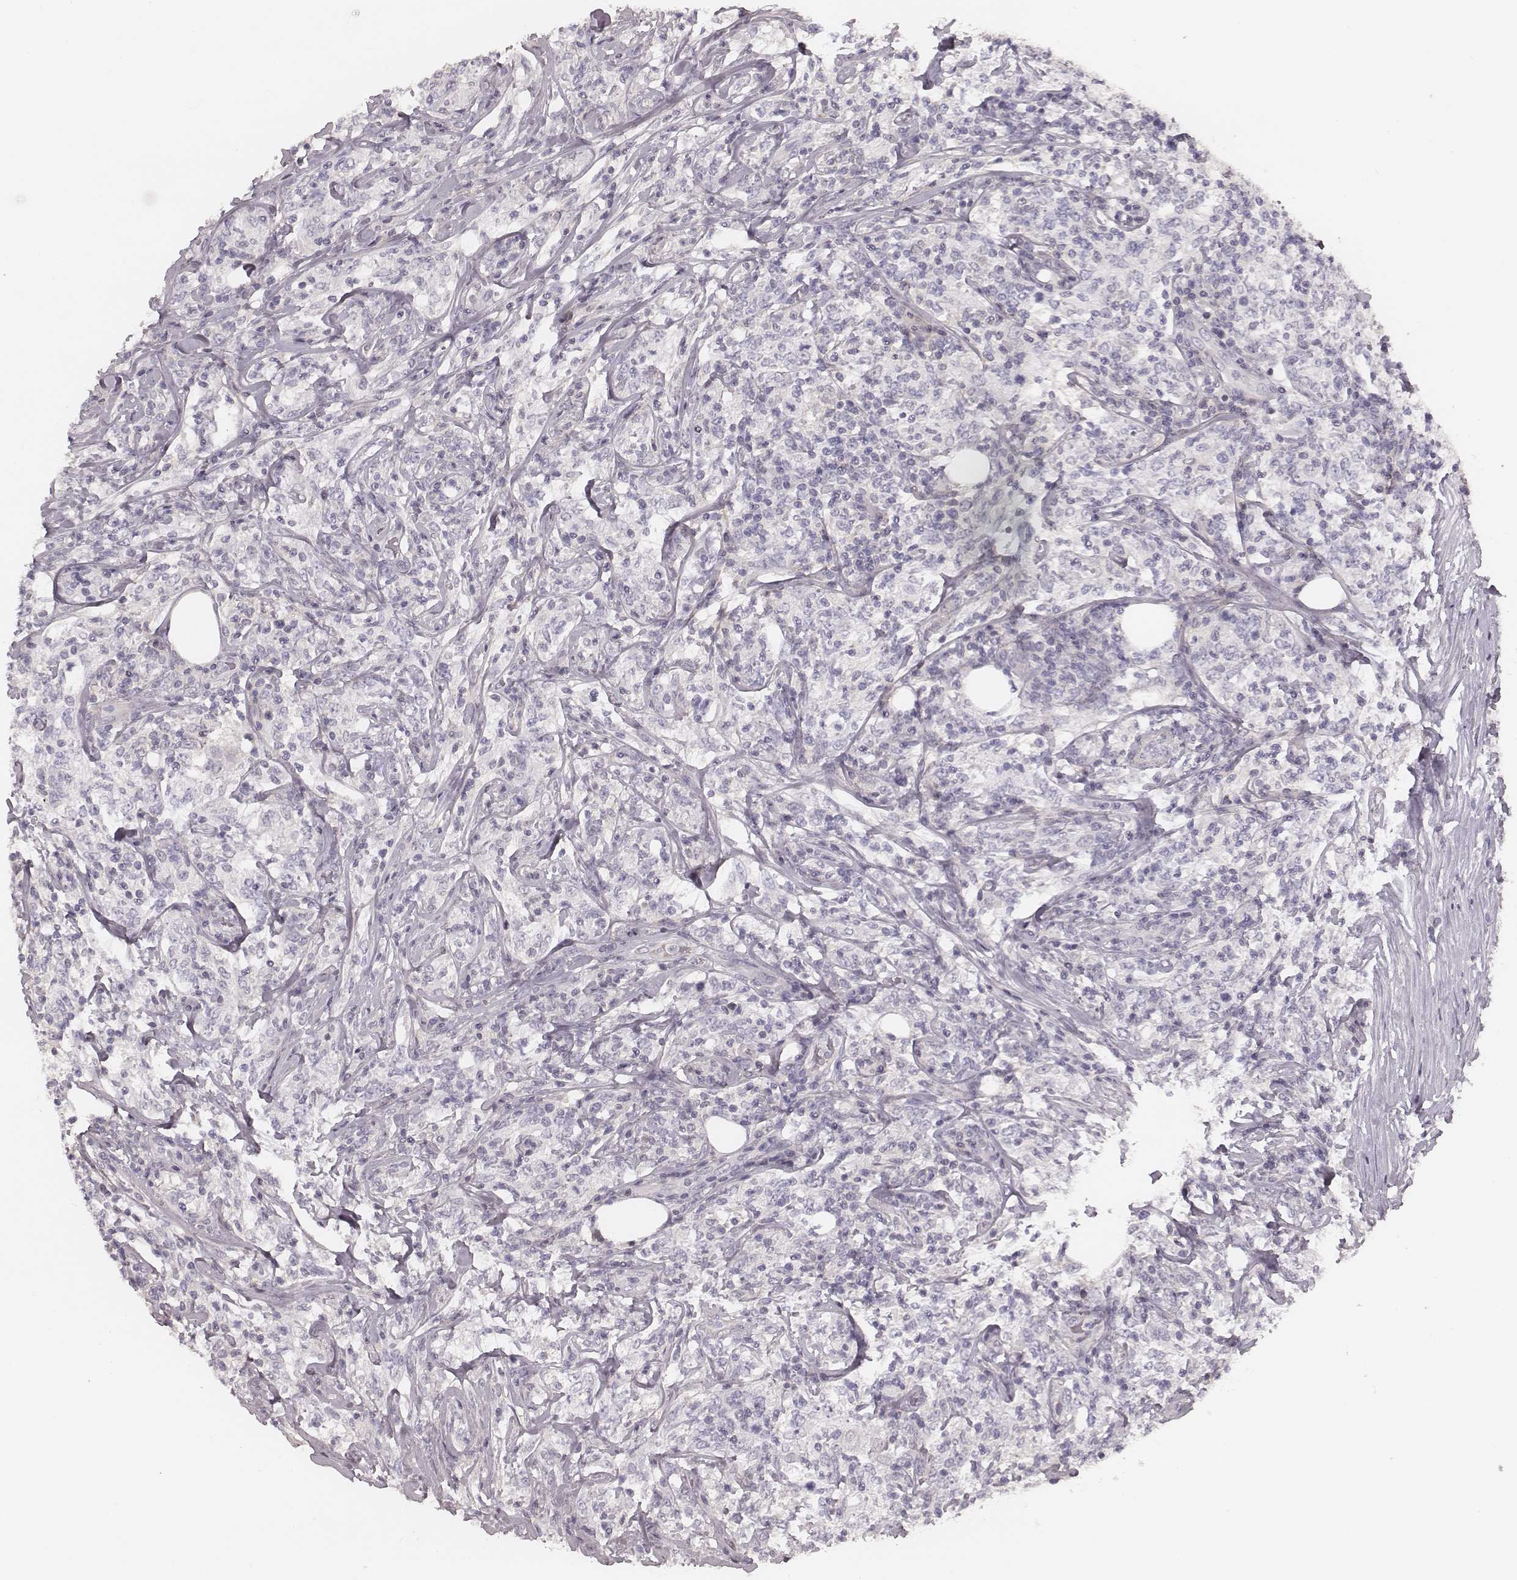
{"staining": {"intensity": "negative", "quantity": "none", "location": "none"}, "tissue": "lymphoma", "cell_type": "Tumor cells", "image_type": "cancer", "snomed": [{"axis": "morphology", "description": "Malignant lymphoma, non-Hodgkin's type, High grade"}, {"axis": "topography", "description": "Lymph node"}], "caption": "DAB immunohistochemical staining of high-grade malignant lymphoma, non-Hodgkin's type exhibits no significant positivity in tumor cells. The staining was performed using DAB to visualize the protein expression in brown, while the nuclei were stained in blue with hematoxylin (Magnification: 20x).", "gene": "S100Z", "patient": {"sex": "female", "age": 84}}